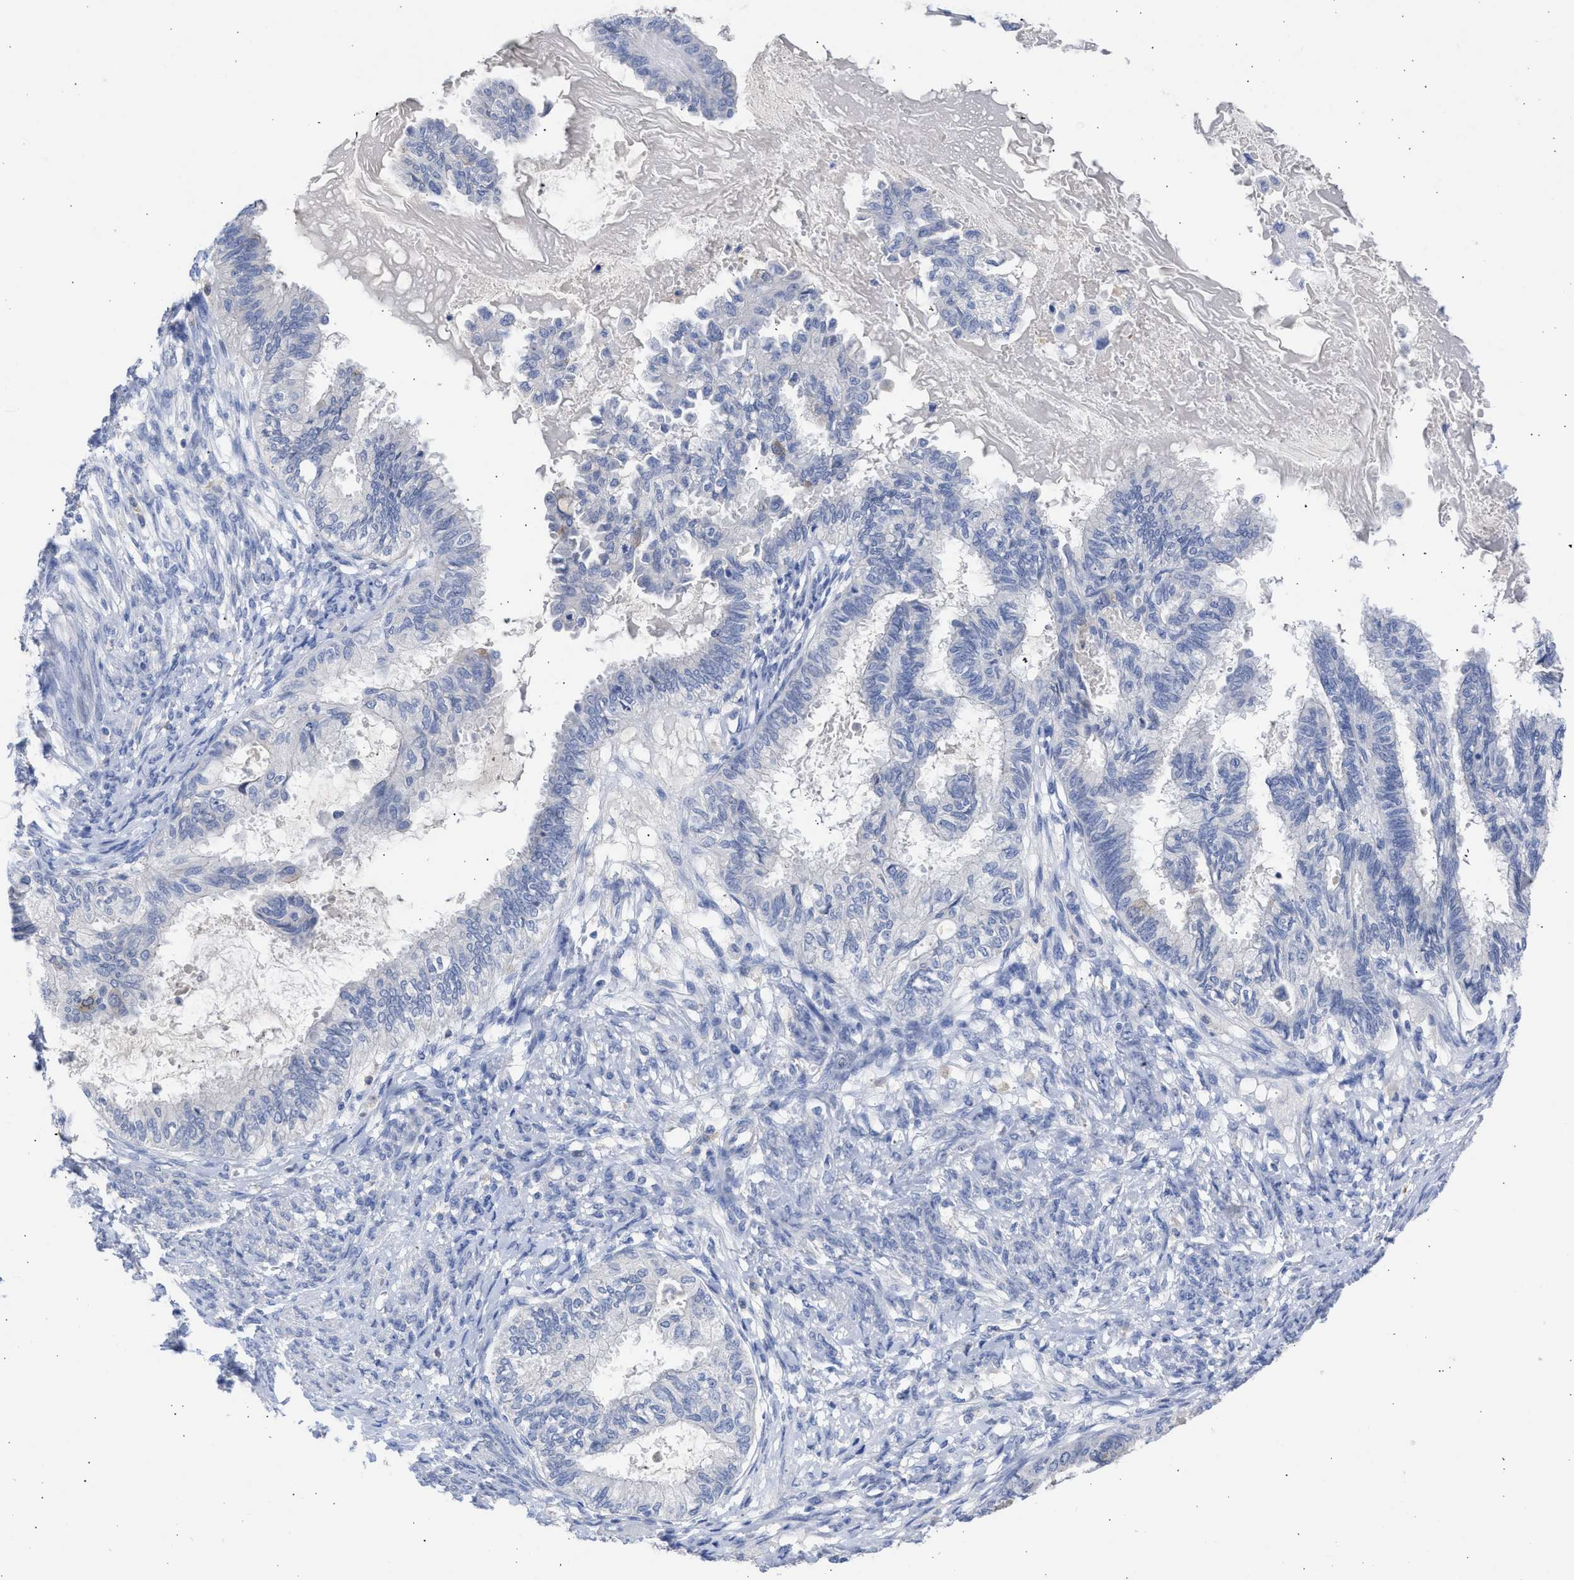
{"staining": {"intensity": "negative", "quantity": "none", "location": "none"}, "tissue": "cervical cancer", "cell_type": "Tumor cells", "image_type": "cancer", "snomed": [{"axis": "morphology", "description": "Normal tissue, NOS"}, {"axis": "morphology", "description": "Adenocarcinoma, NOS"}, {"axis": "topography", "description": "Cervix"}, {"axis": "topography", "description": "Endometrium"}], "caption": "Tumor cells show no significant protein positivity in cervical adenocarcinoma.", "gene": "RSPH1", "patient": {"sex": "female", "age": 86}}